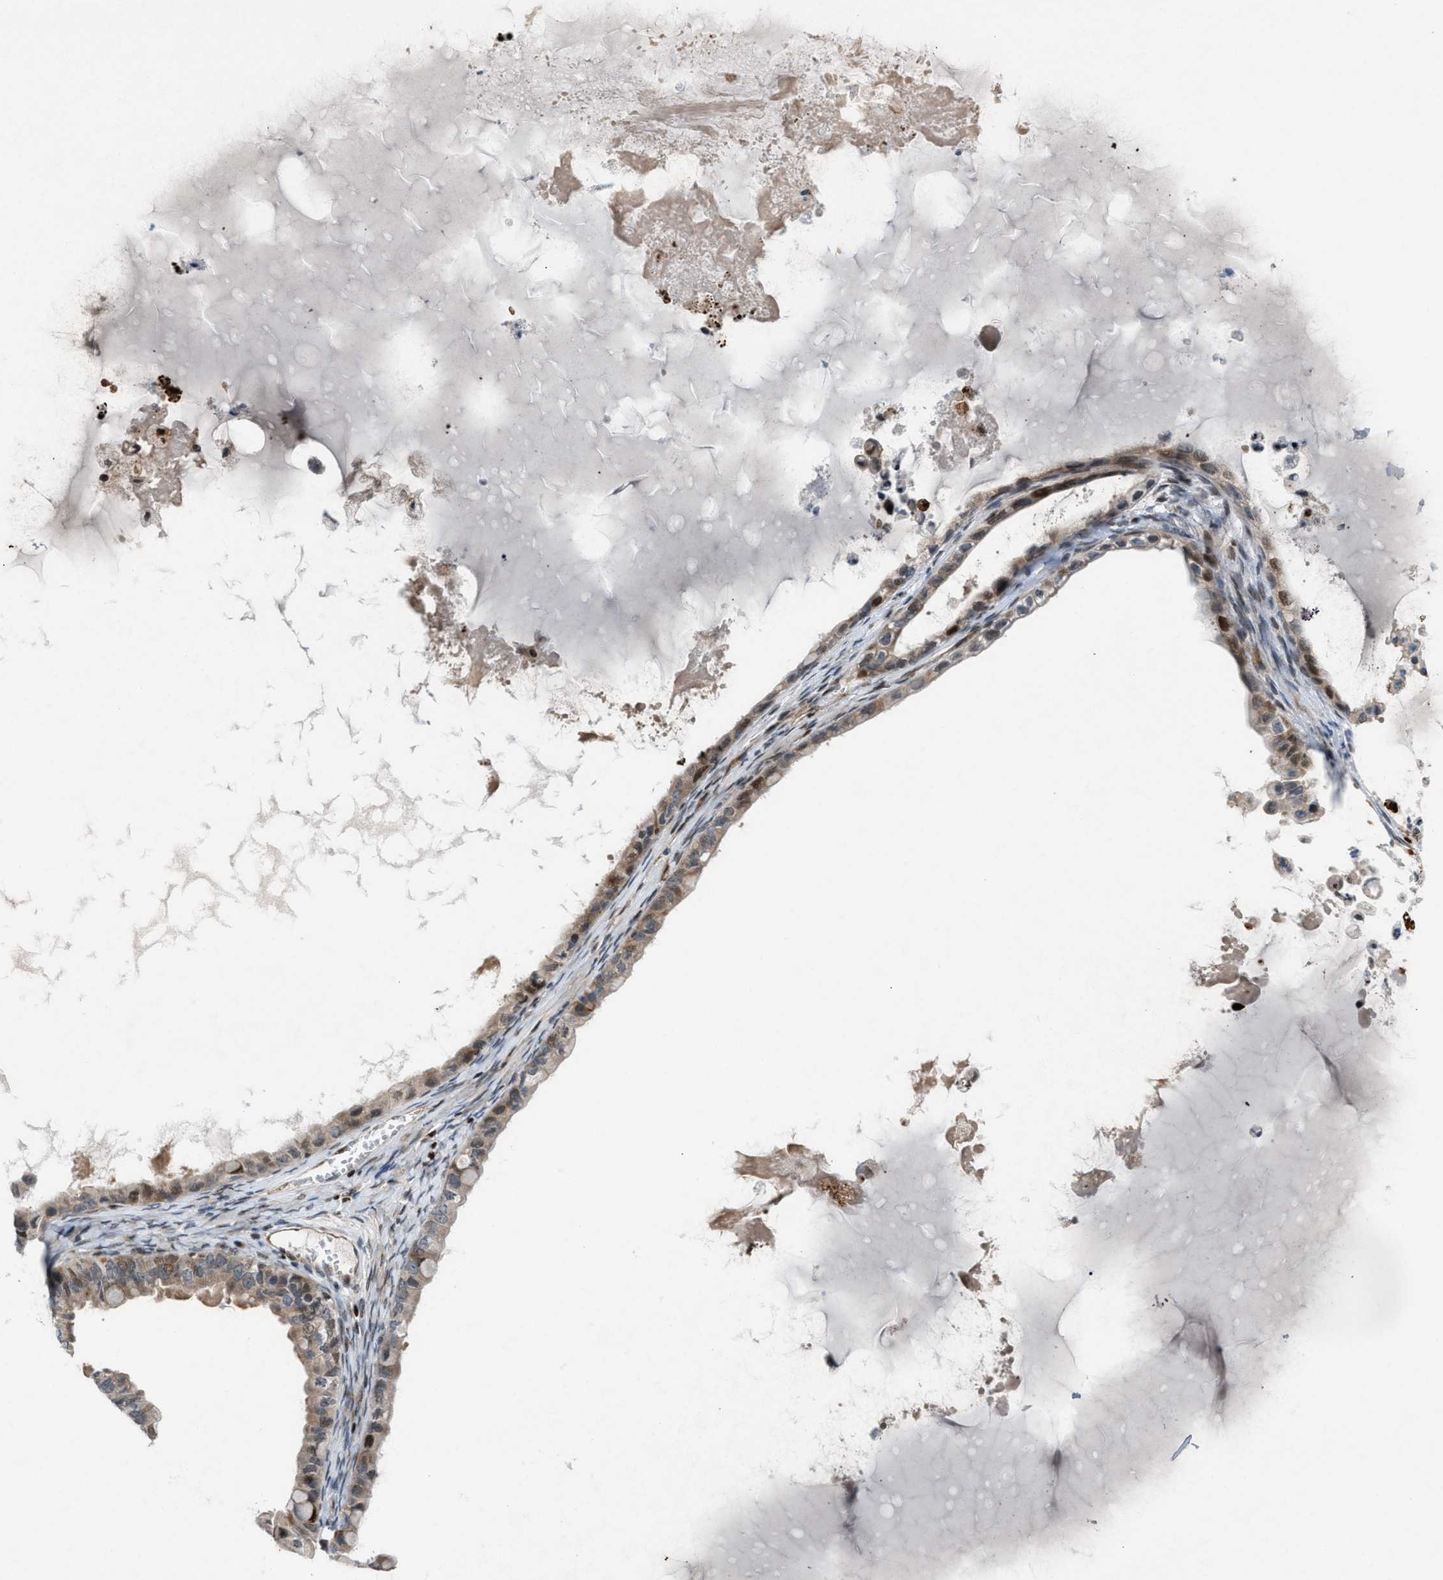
{"staining": {"intensity": "weak", "quantity": ">75%", "location": "cytoplasmic/membranous"}, "tissue": "ovarian cancer", "cell_type": "Tumor cells", "image_type": "cancer", "snomed": [{"axis": "morphology", "description": "Cystadenocarcinoma, mucinous, NOS"}, {"axis": "topography", "description": "Ovary"}], "caption": "Human ovarian mucinous cystadenocarcinoma stained with a protein marker shows weak staining in tumor cells.", "gene": "ZNF276", "patient": {"sex": "female", "age": 80}}